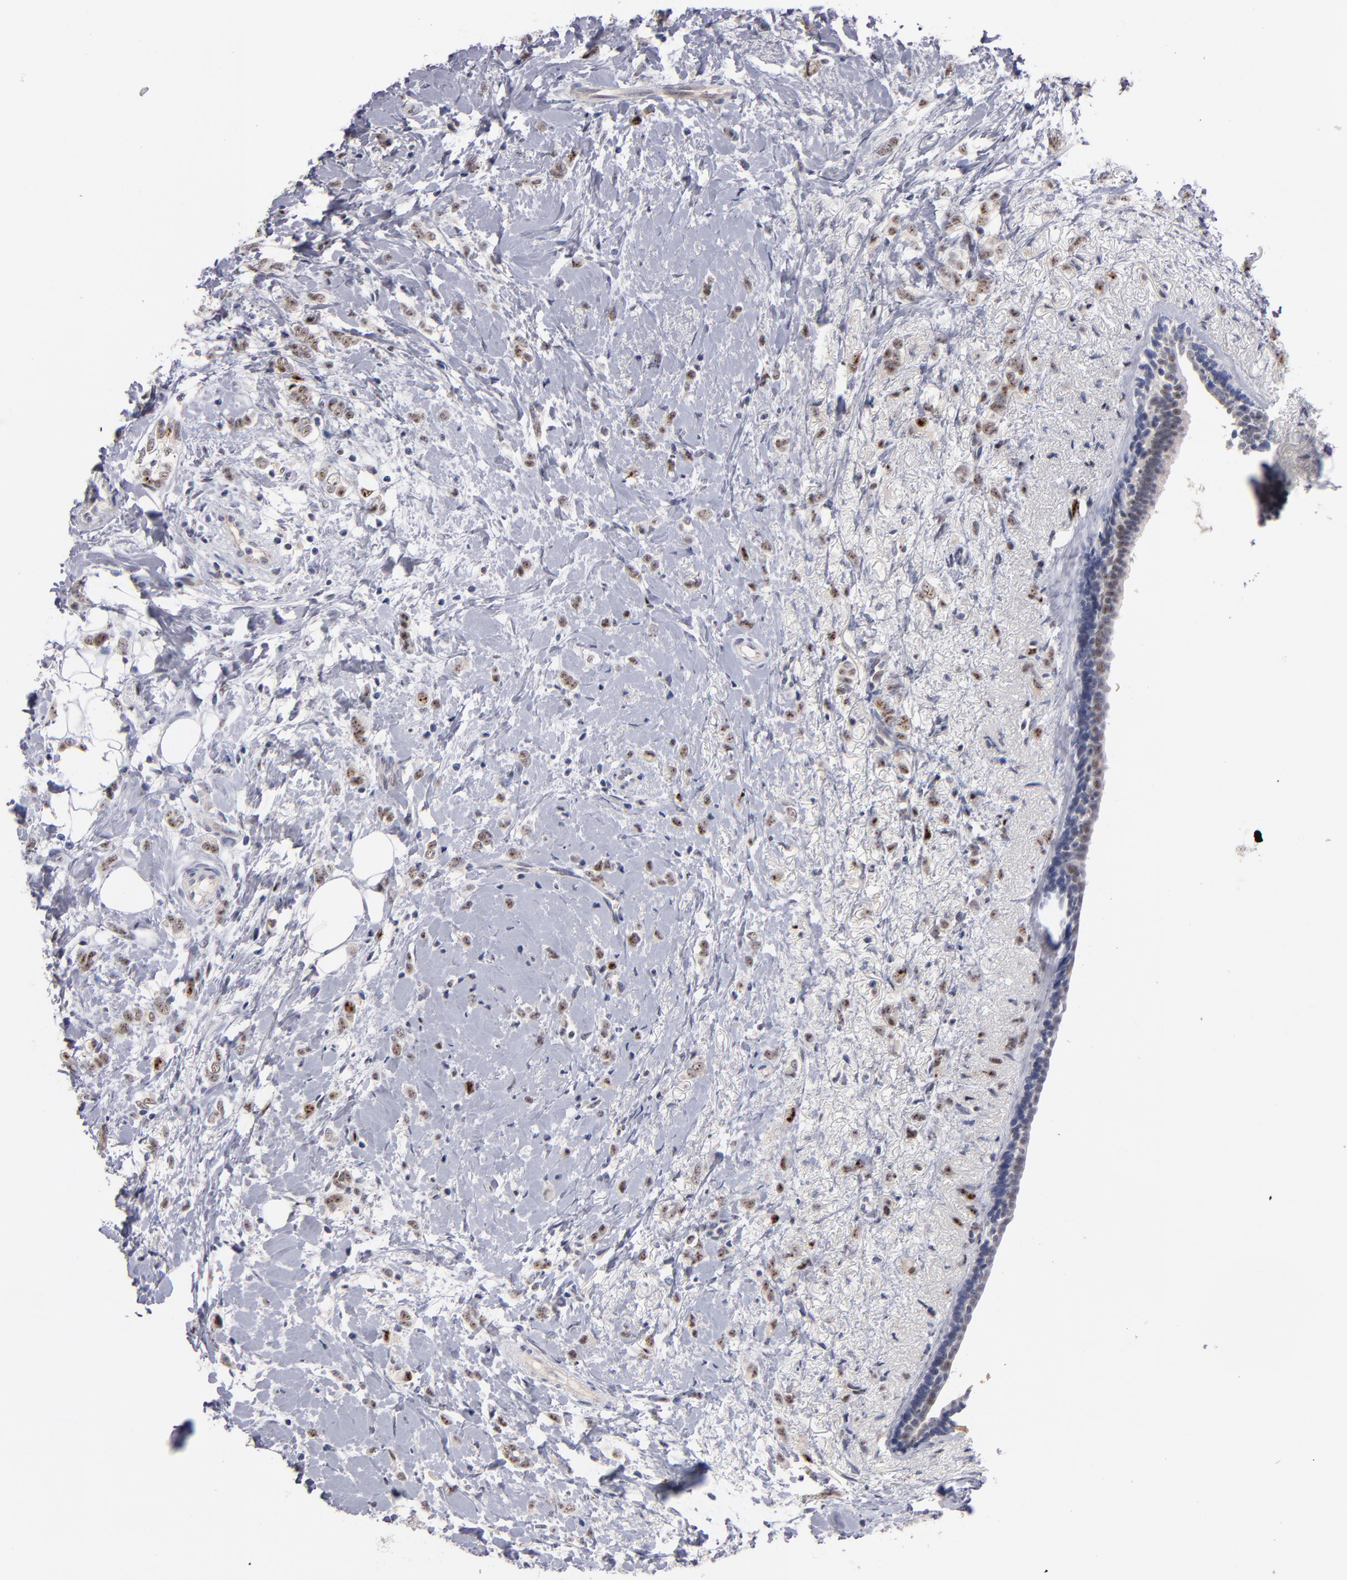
{"staining": {"intensity": "moderate", "quantity": ">75%", "location": "nuclear"}, "tissue": "breast cancer", "cell_type": "Tumor cells", "image_type": "cancer", "snomed": [{"axis": "morphology", "description": "Normal tissue, NOS"}, {"axis": "morphology", "description": "Lobular carcinoma"}, {"axis": "topography", "description": "Breast"}], "caption": "Immunohistochemistry (IHC) image of neoplastic tissue: breast lobular carcinoma stained using immunohistochemistry (IHC) shows medium levels of moderate protein expression localized specifically in the nuclear of tumor cells, appearing as a nuclear brown color.", "gene": "RAF1", "patient": {"sex": "female", "age": 47}}